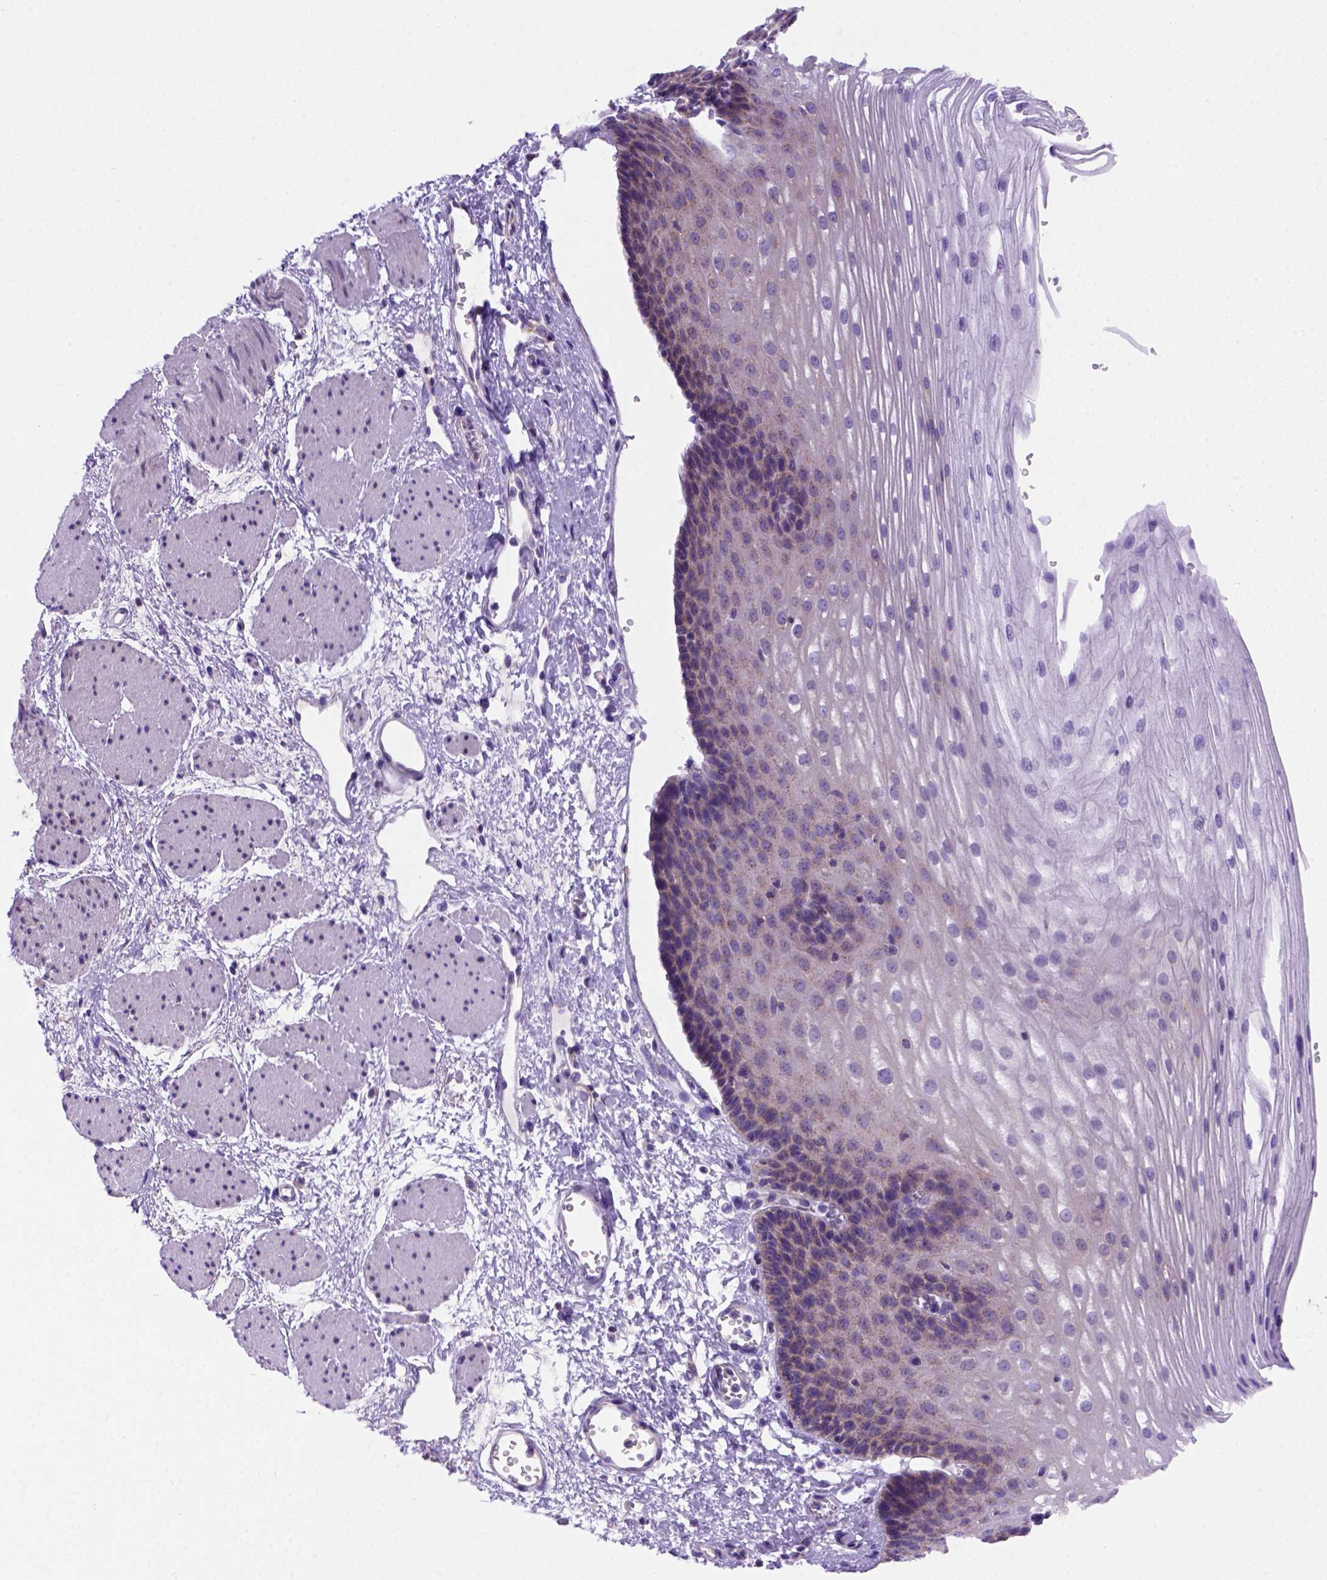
{"staining": {"intensity": "moderate", "quantity": "<25%", "location": "cytoplasmic/membranous"}, "tissue": "esophagus", "cell_type": "Squamous epithelial cells", "image_type": "normal", "snomed": [{"axis": "morphology", "description": "Normal tissue, NOS"}, {"axis": "topography", "description": "Esophagus"}], "caption": "Normal esophagus demonstrates moderate cytoplasmic/membranous staining in approximately <25% of squamous epithelial cells, visualized by immunohistochemistry. The protein is stained brown, and the nuclei are stained in blue (DAB IHC with brightfield microscopy, high magnification).", "gene": "FOXI1", "patient": {"sex": "male", "age": 62}}